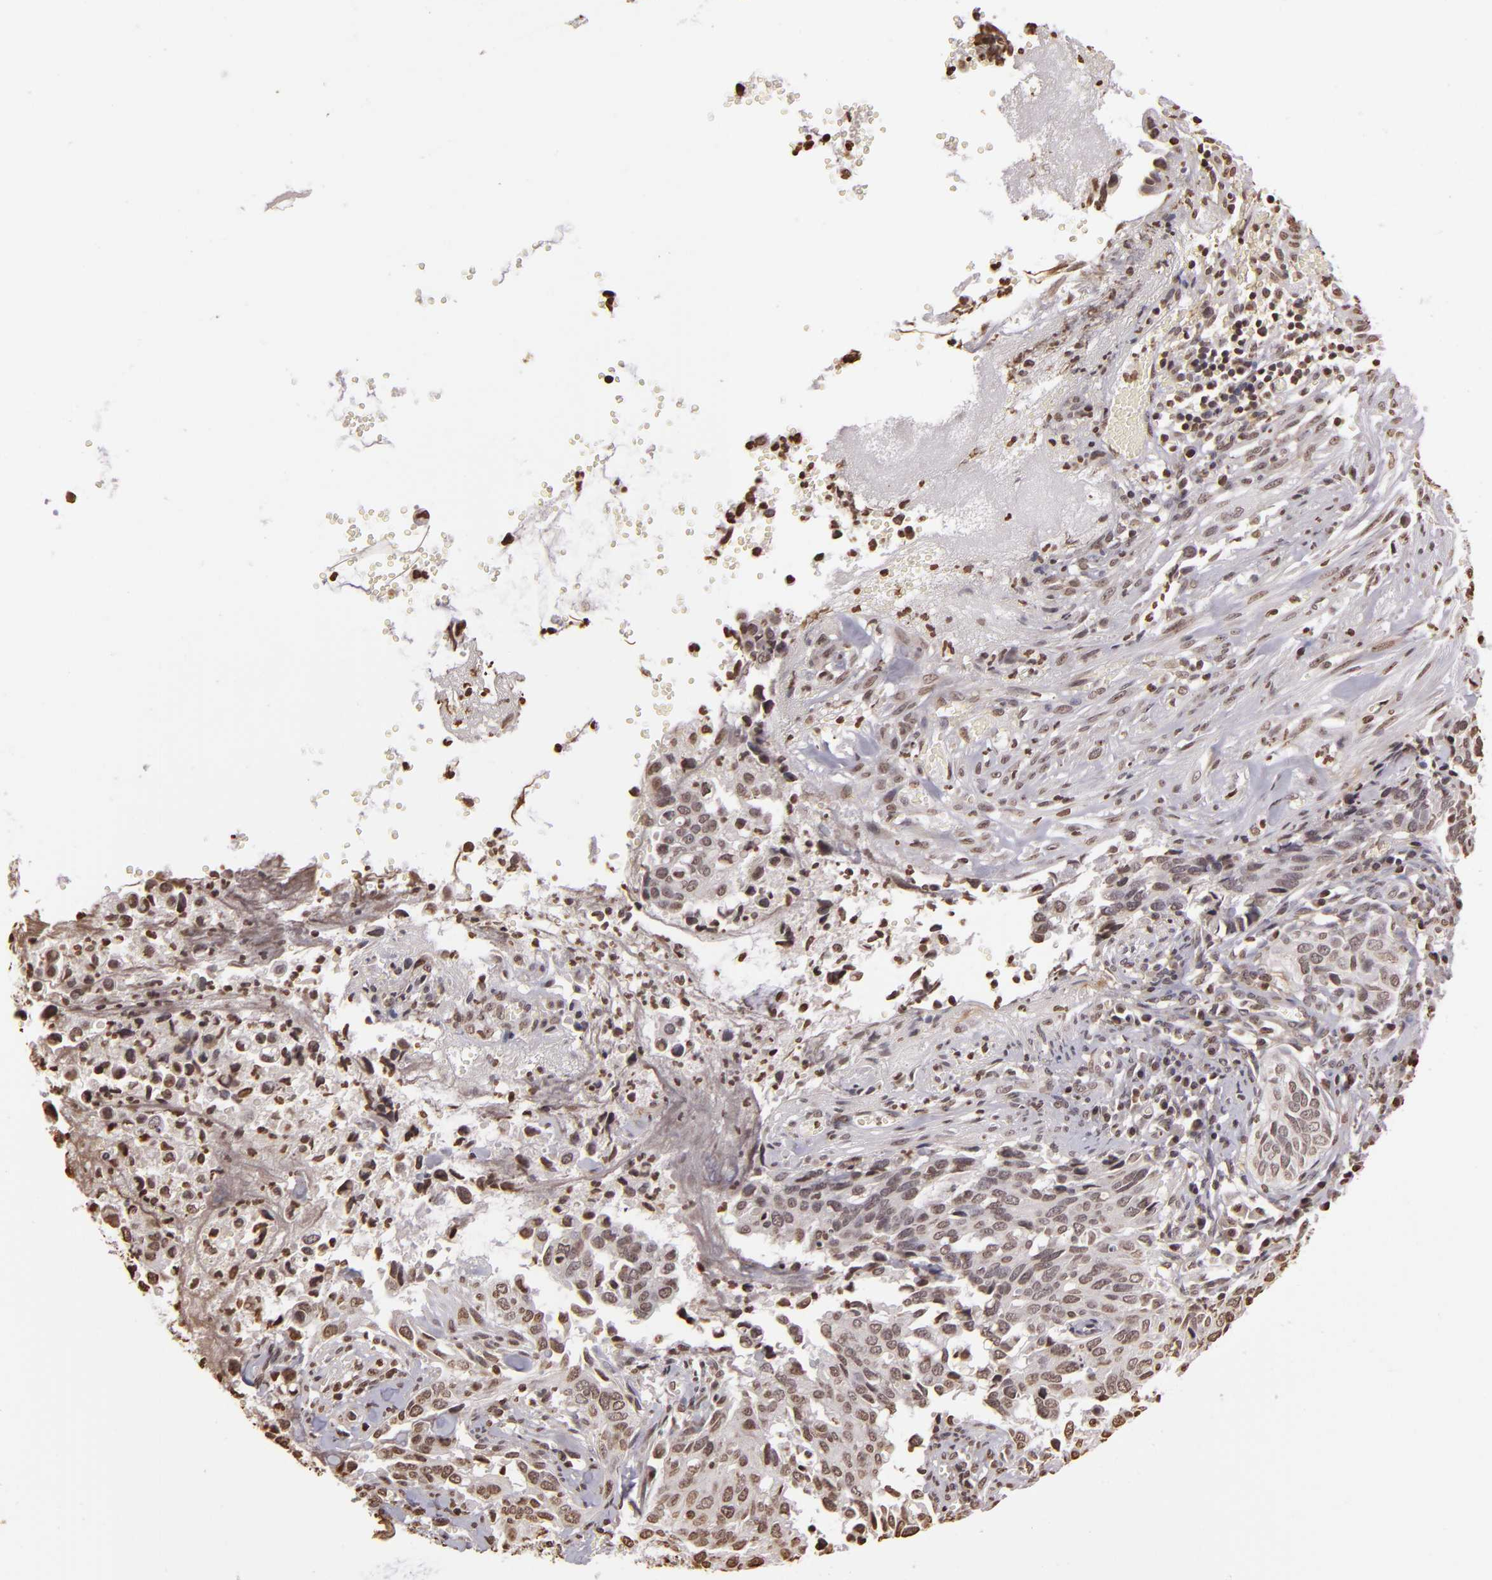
{"staining": {"intensity": "weak", "quantity": "25%-75%", "location": "nuclear"}, "tissue": "cervical cancer", "cell_type": "Tumor cells", "image_type": "cancer", "snomed": [{"axis": "morphology", "description": "Normal tissue, NOS"}, {"axis": "morphology", "description": "Squamous cell carcinoma, NOS"}, {"axis": "topography", "description": "Cervix"}], "caption": "Immunohistochemical staining of cervical cancer exhibits low levels of weak nuclear staining in about 25%-75% of tumor cells.", "gene": "THRB", "patient": {"sex": "female", "age": 45}}